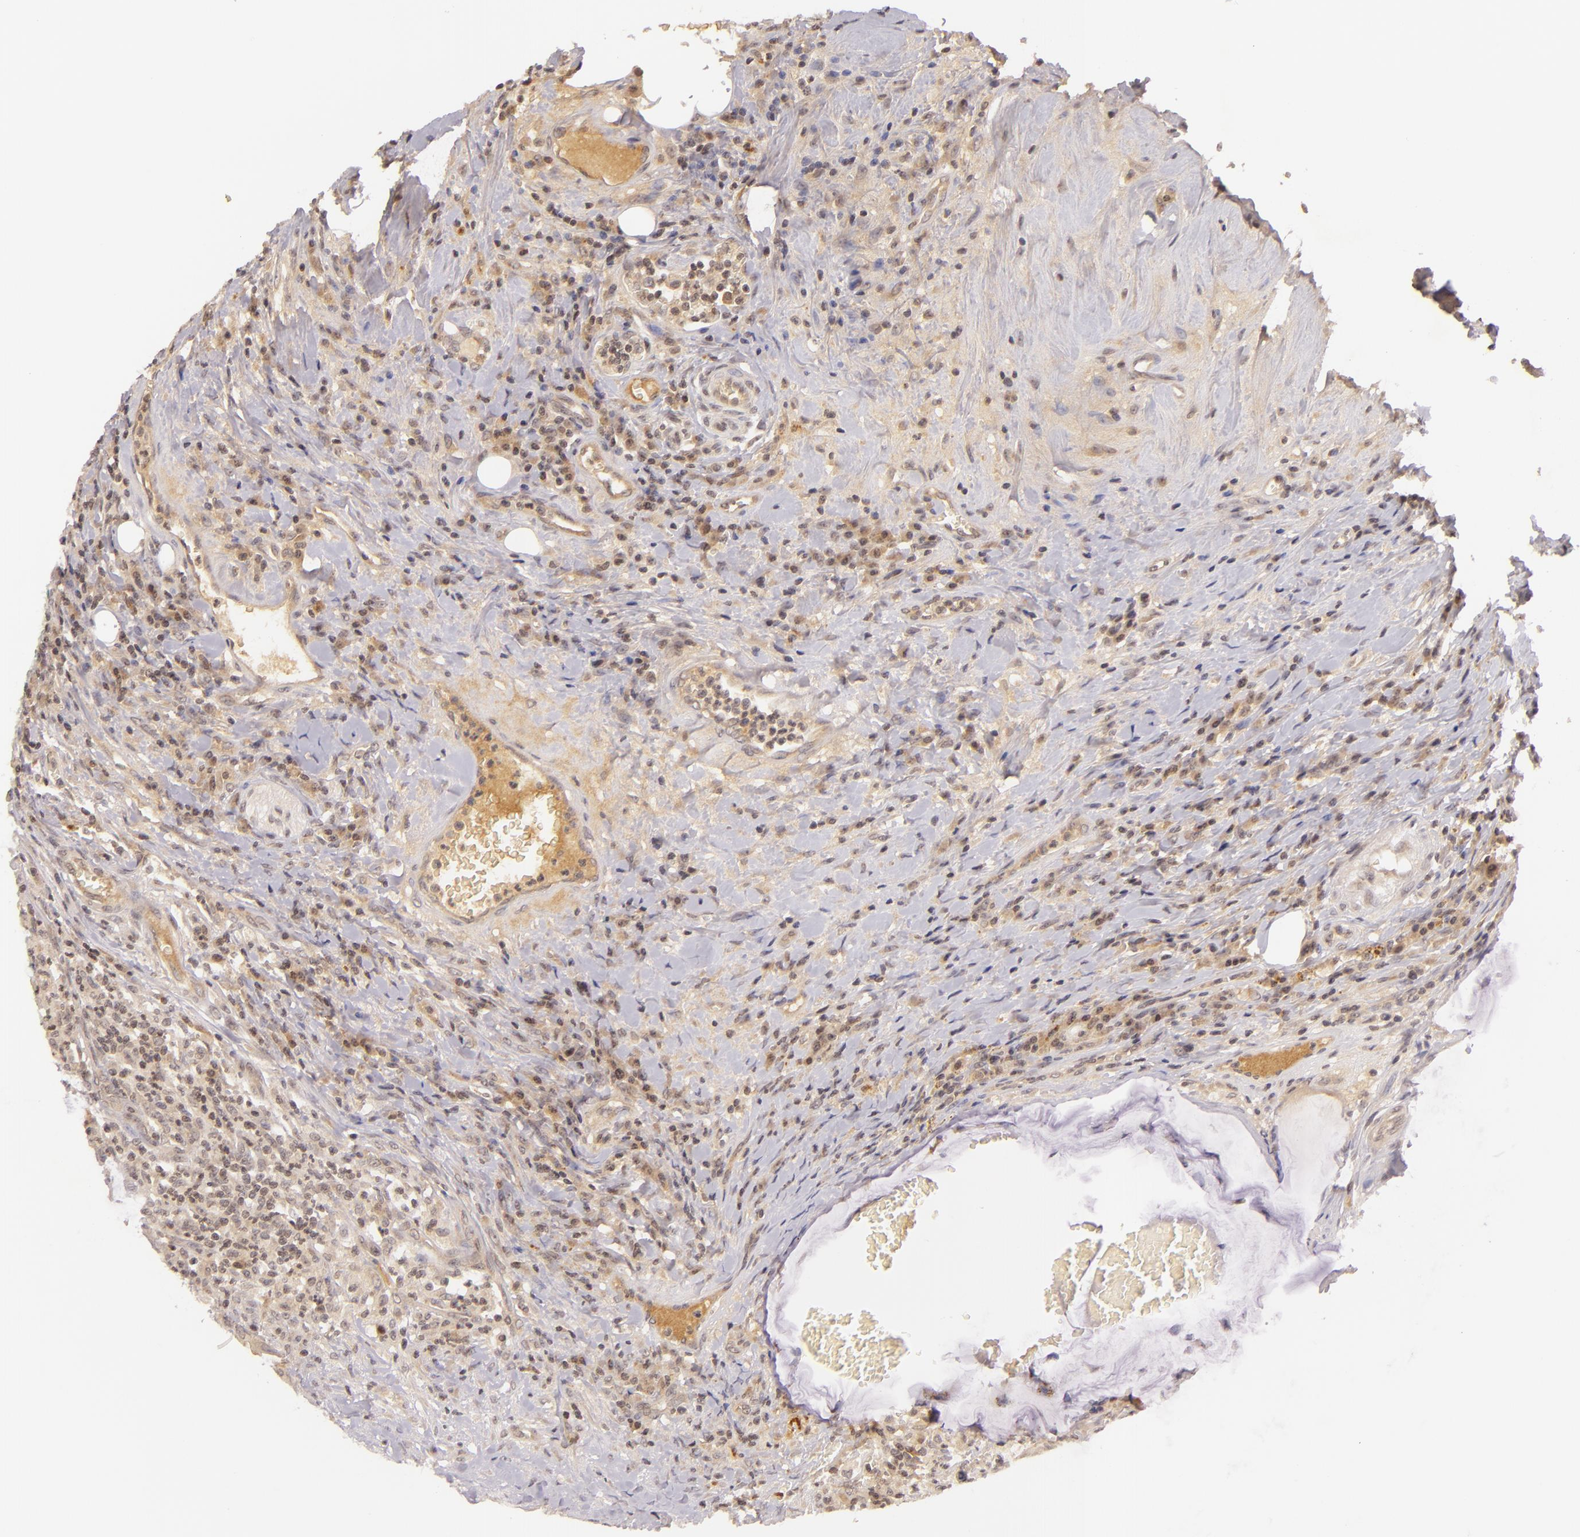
{"staining": {"intensity": "weak", "quantity": "25%-75%", "location": "cytoplasmic/membranous"}, "tissue": "colorectal cancer", "cell_type": "Tumor cells", "image_type": "cancer", "snomed": [{"axis": "morphology", "description": "Adenocarcinoma, NOS"}, {"axis": "topography", "description": "Colon"}], "caption": "Colorectal adenocarcinoma stained for a protein (brown) exhibits weak cytoplasmic/membranous positive expression in about 25%-75% of tumor cells.", "gene": "CASP8", "patient": {"sex": "male", "age": 54}}